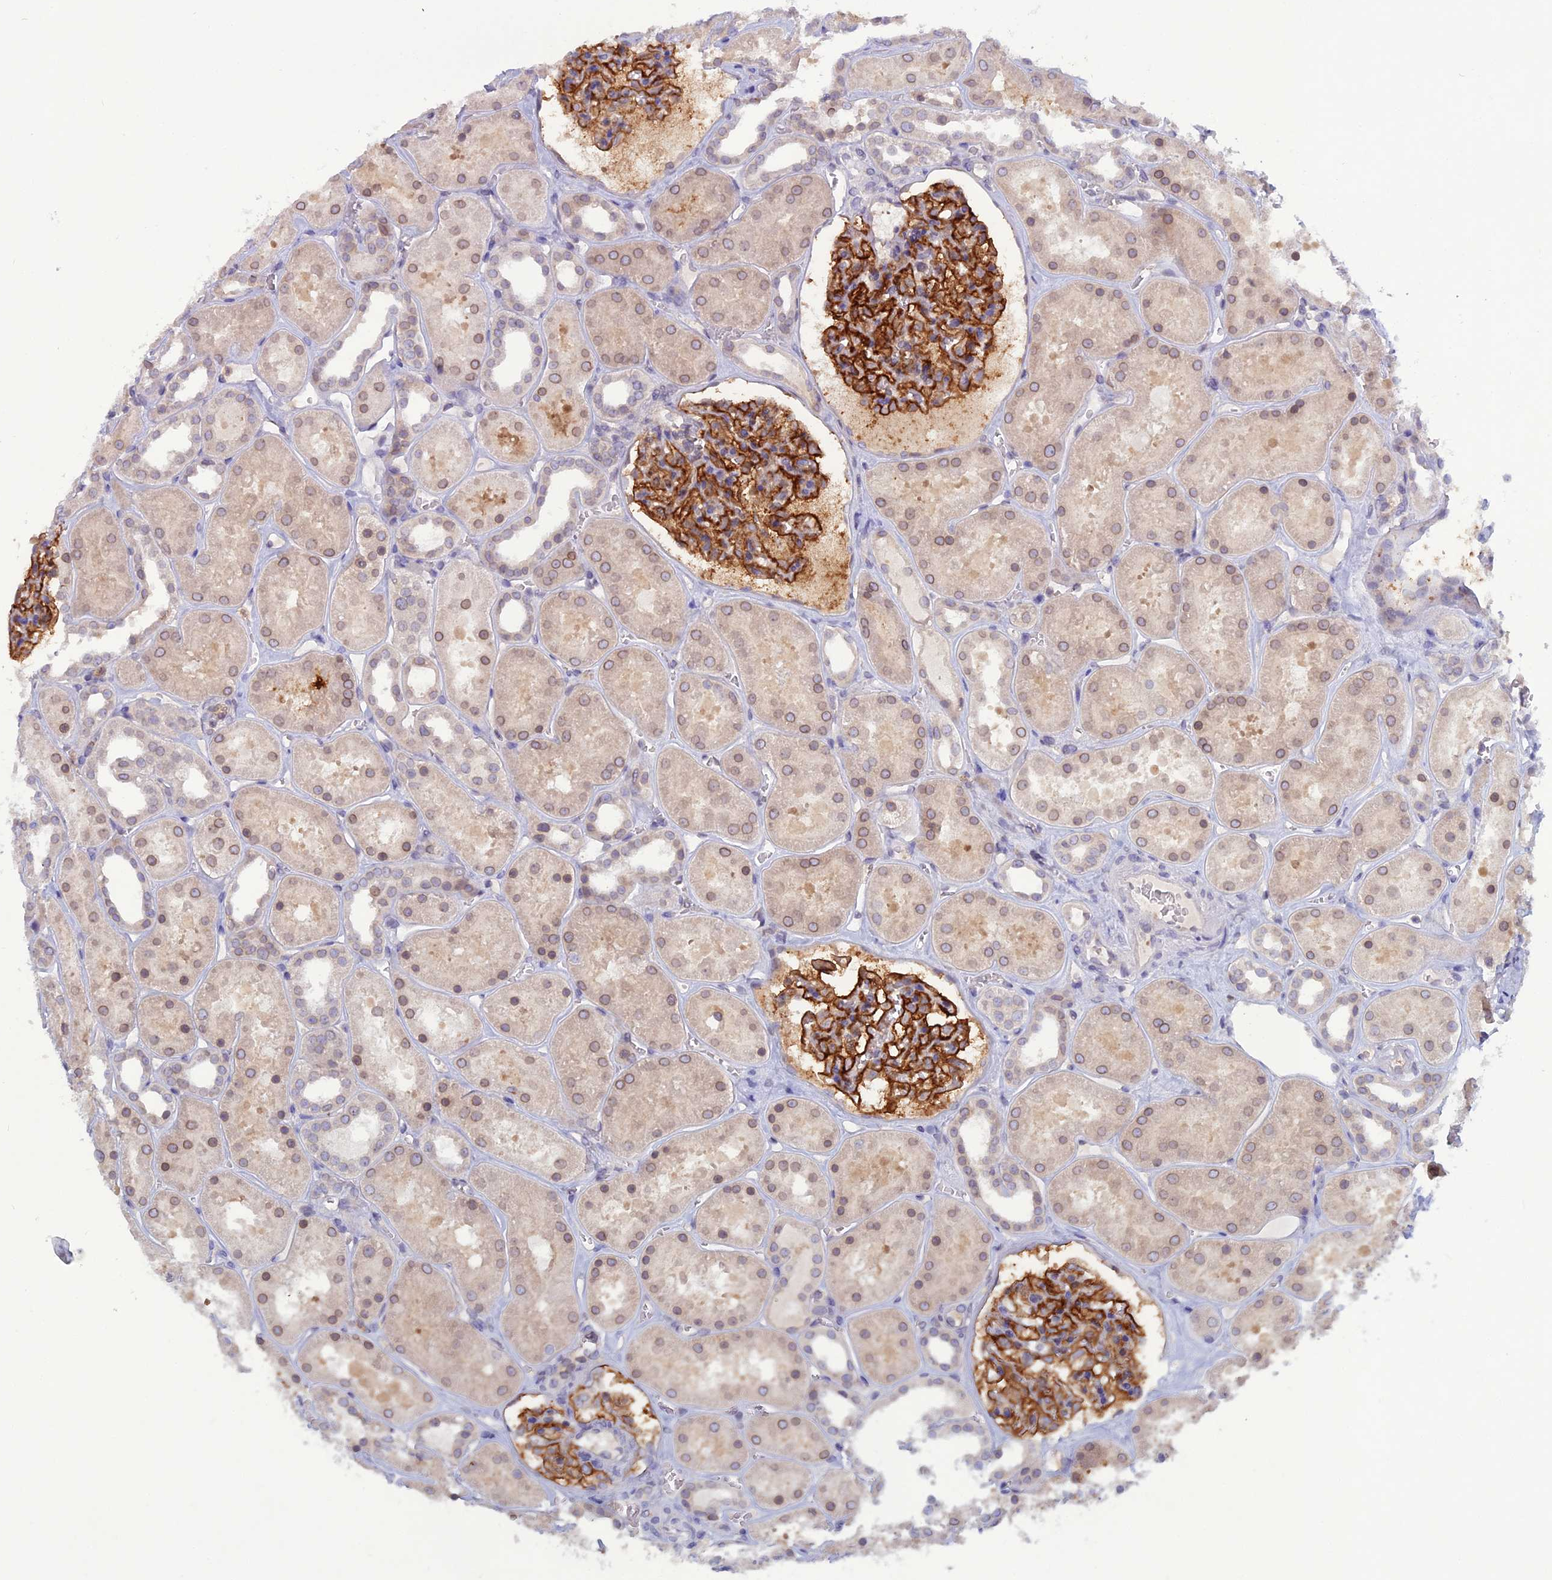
{"staining": {"intensity": "strong", "quantity": "25%-75%", "location": "cytoplasmic/membranous"}, "tissue": "kidney", "cell_type": "Cells in glomeruli", "image_type": "normal", "snomed": [{"axis": "morphology", "description": "Normal tissue, NOS"}, {"axis": "topography", "description": "Kidney"}], "caption": "A histopathology image showing strong cytoplasmic/membranous positivity in about 25%-75% of cells in glomeruli in unremarkable kidney, as visualized by brown immunohistochemical staining.", "gene": "WDR46", "patient": {"sex": "female", "age": 41}}